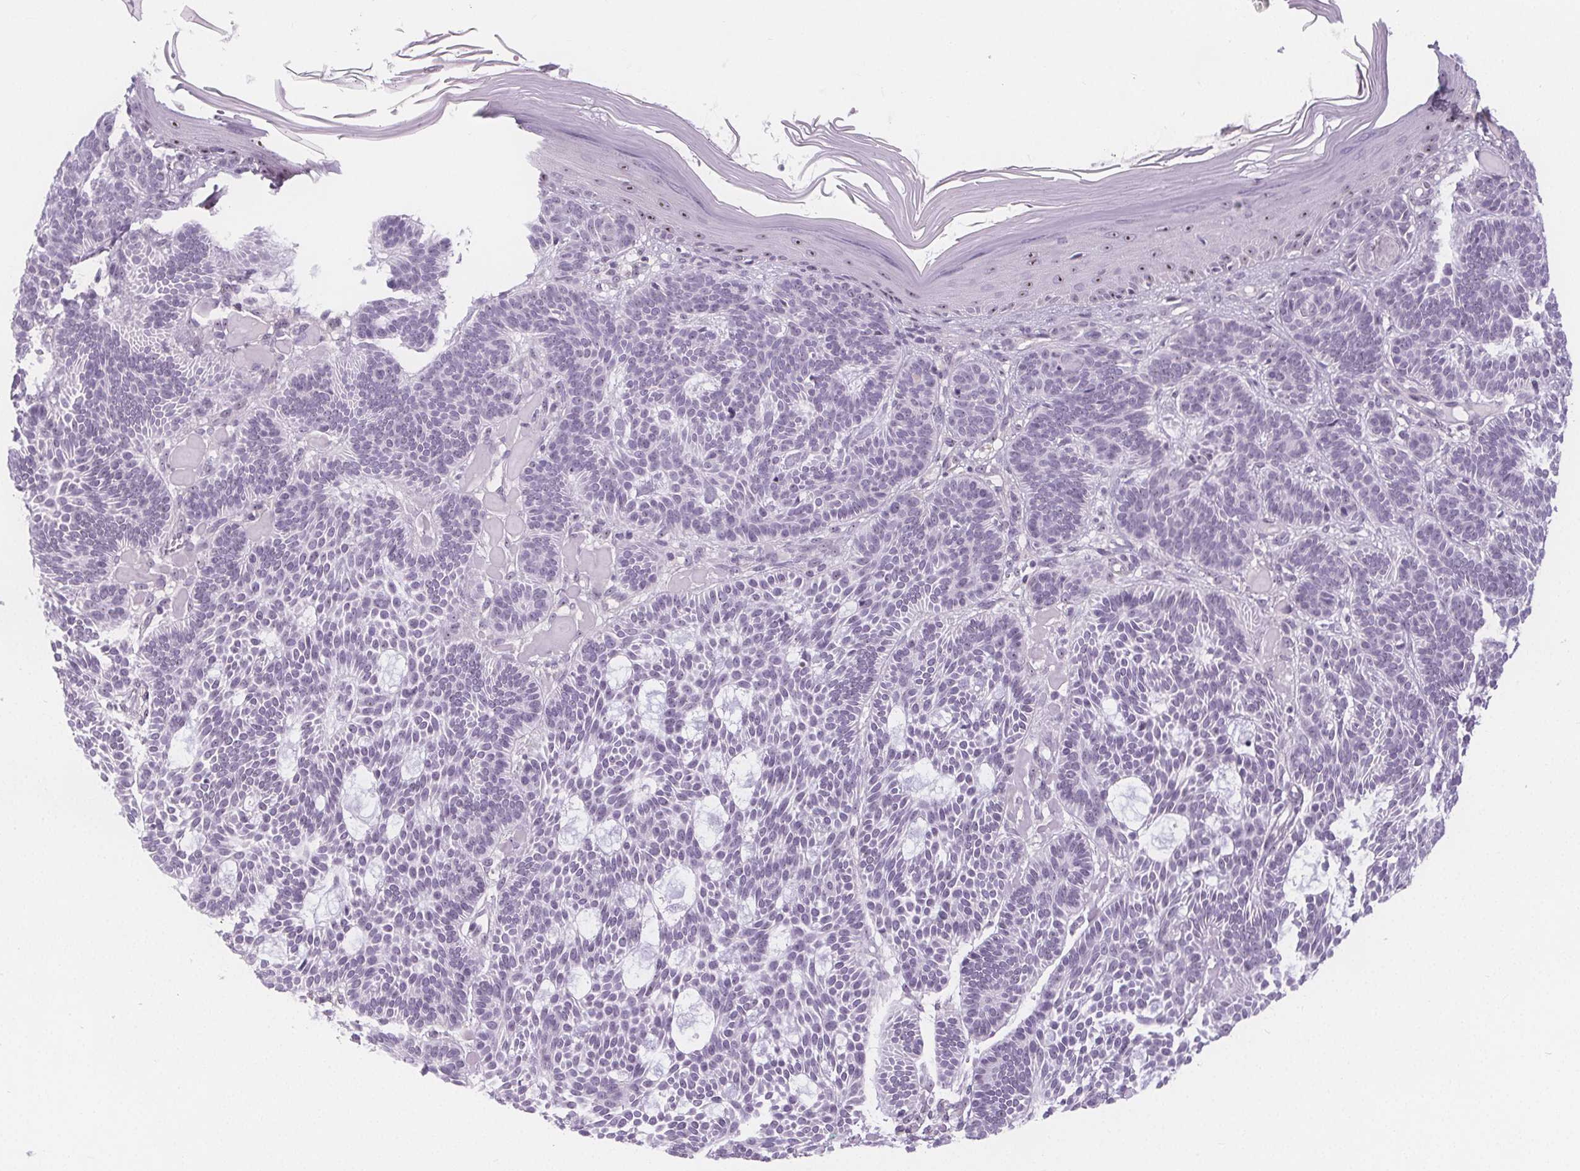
{"staining": {"intensity": "weak", "quantity": "<25%", "location": "nuclear"}, "tissue": "skin cancer", "cell_type": "Tumor cells", "image_type": "cancer", "snomed": [{"axis": "morphology", "description": "Basal cell carcinoma"}, {"axis": "topography", "description": "Skin"}], "caption": "DAB immunohistochemical staining of human skin cancer (basal cell carcinoma) reveals no significant positivity in tumor cells. (DAB immunohistochemistry (IHC) with hematoxylin counter stain).", "gene": "NOLC1", "patient": {"sex": "male", "age": 85}}